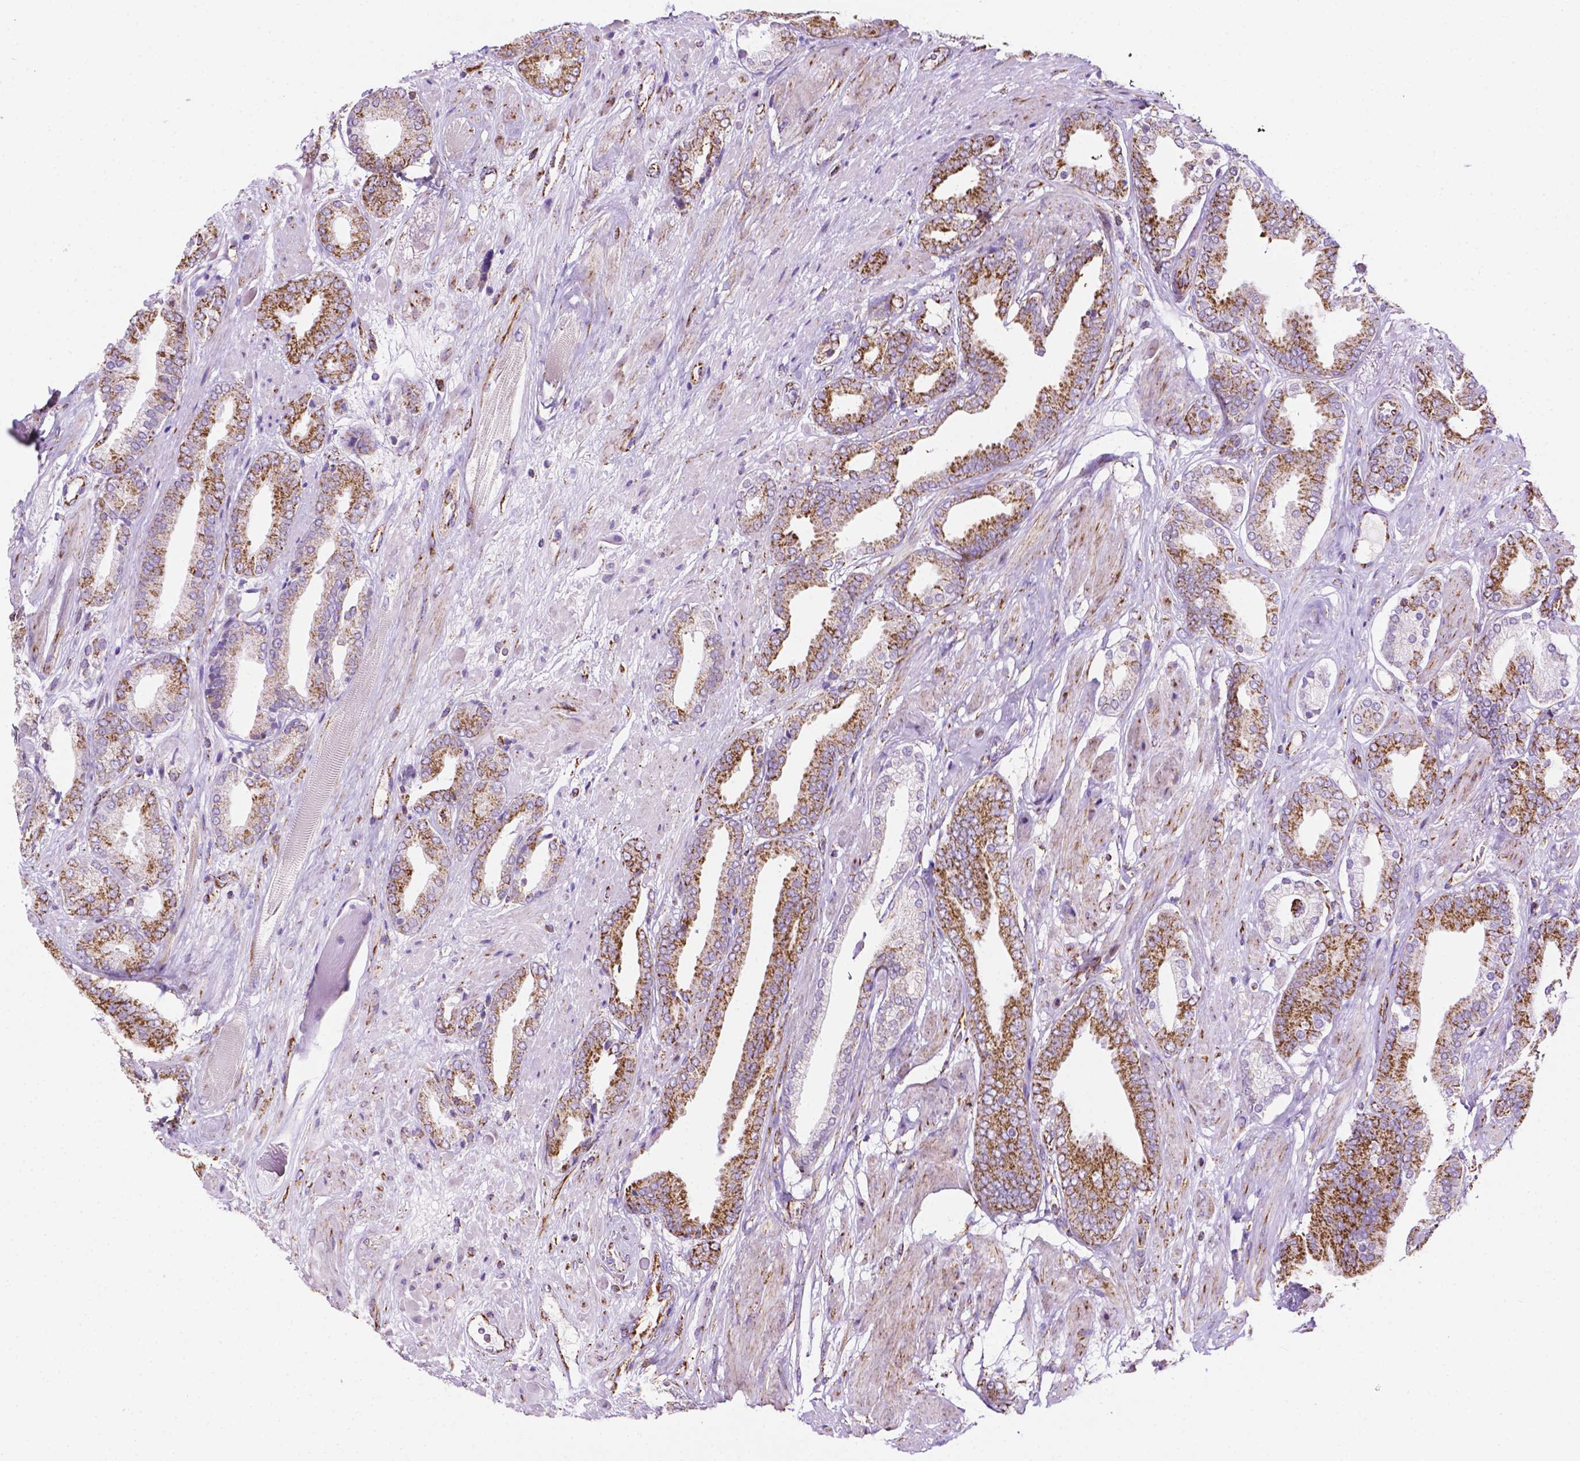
{"staining": {"intensity": "strong", "quantity": ">75%", "location": "cytoplasmic/membranous"}, "tissue": "prostate cancer", "cell_type": "Tumor cells", "image_type": "cancer", "snomed": [{"axis": "morphology", "description": "Adenocarcinoma, High grade"}, {"axis": "topography", "description": "Prostate"}], "caption": "A brown stain shows strong cytoplasmic/membranous staining of a protein in adenocarcinoma (high-grade) (prostate) tumor cells.", "gene": "RMDN3", "patient": {"sex": "male", "age": 56}}